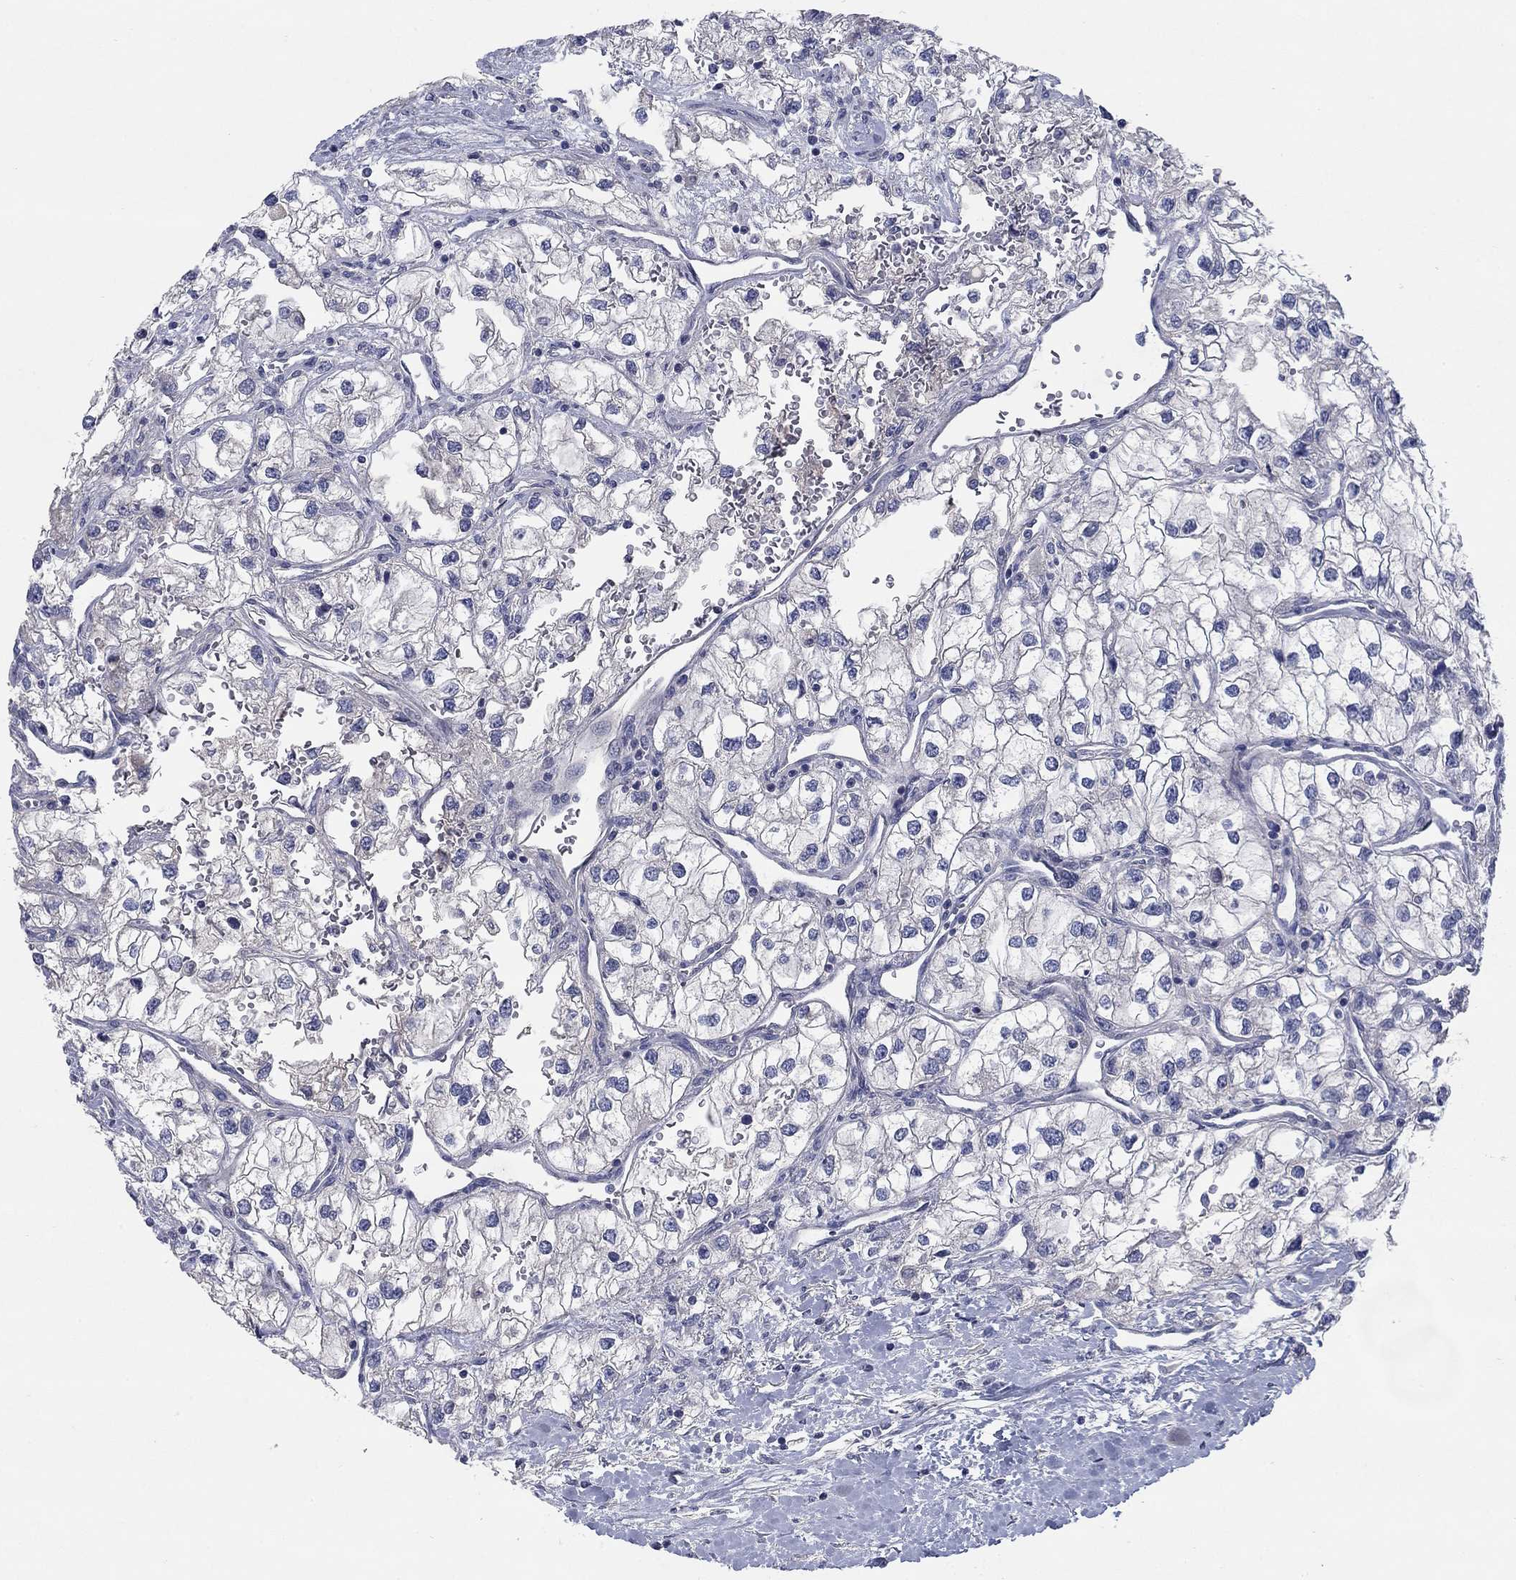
{"staining": {"intensity": "negative", "quantity": "none", "location": "none"}, "tissue": "renal cancer", "cell_type": "Tumor cells", "image_type": "cancer", "snomed": [{"axis": "morphology", "description": "Adenocarcinoma, NOS"}, {"axis": "topography", "description": "Kidney"}], "caption": "Tumor cells are negative for brown protein staining in renal cancer.", "gene": "TMEM249", "patient": {"sex": "male", "age": 59}}